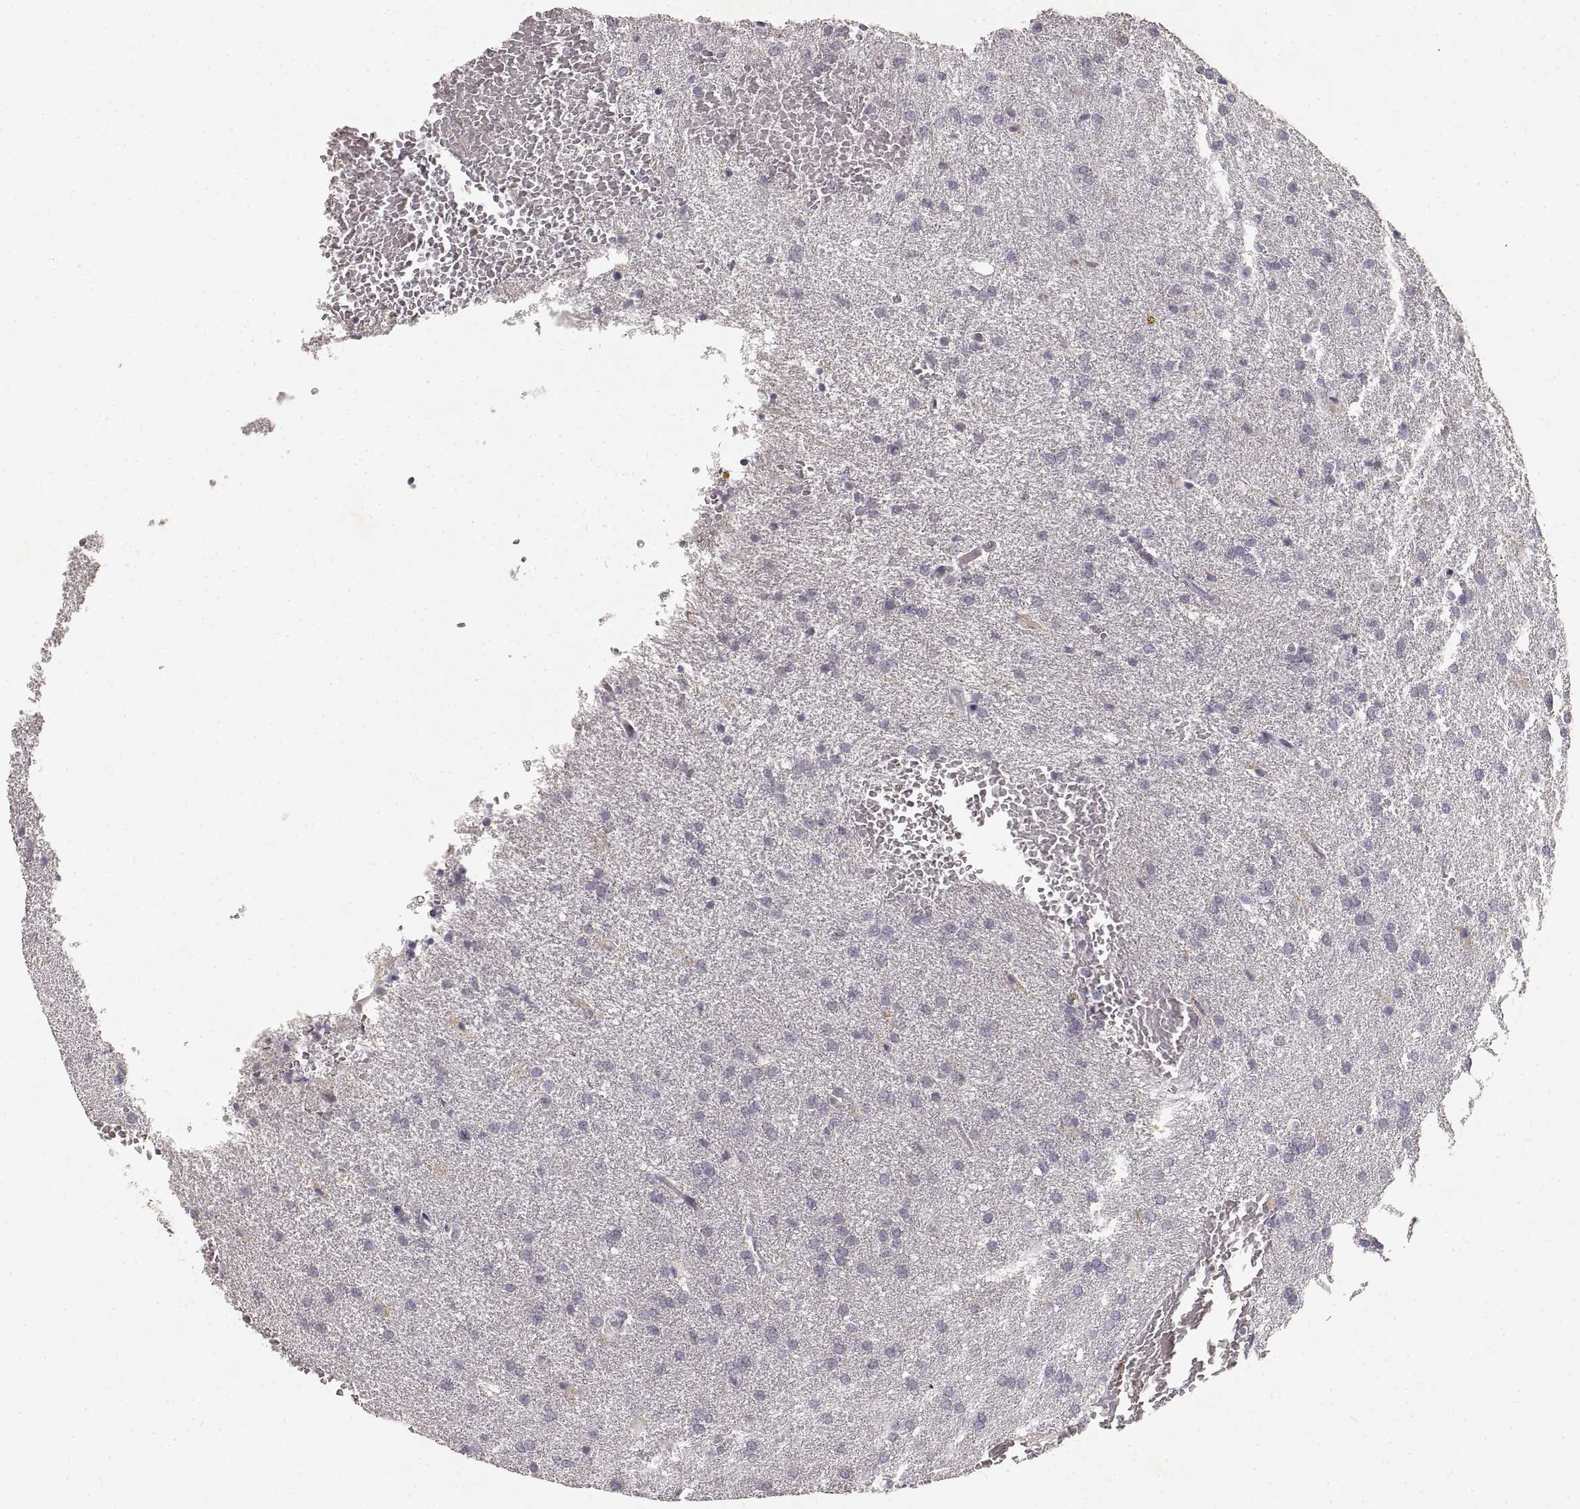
{"staining": {"intensity": "negative", "quantity": "none", "location": "none"}, "tissue": "glioma", "cell_type": "Tumor cells", "image_type": "cancer", "snomed": [{"axis": "morphology", "description": "Glioma, malignant, High grade"}, {"axis": "topography", "description": "Brain"}], "caption": "An immunohistochemistry (IHC) micrograph of glioma is shown. There is no staining in tumor cells of glioma.", "gene": "RUNDC3A", "patient": {"sex": "male", "age": 68}}